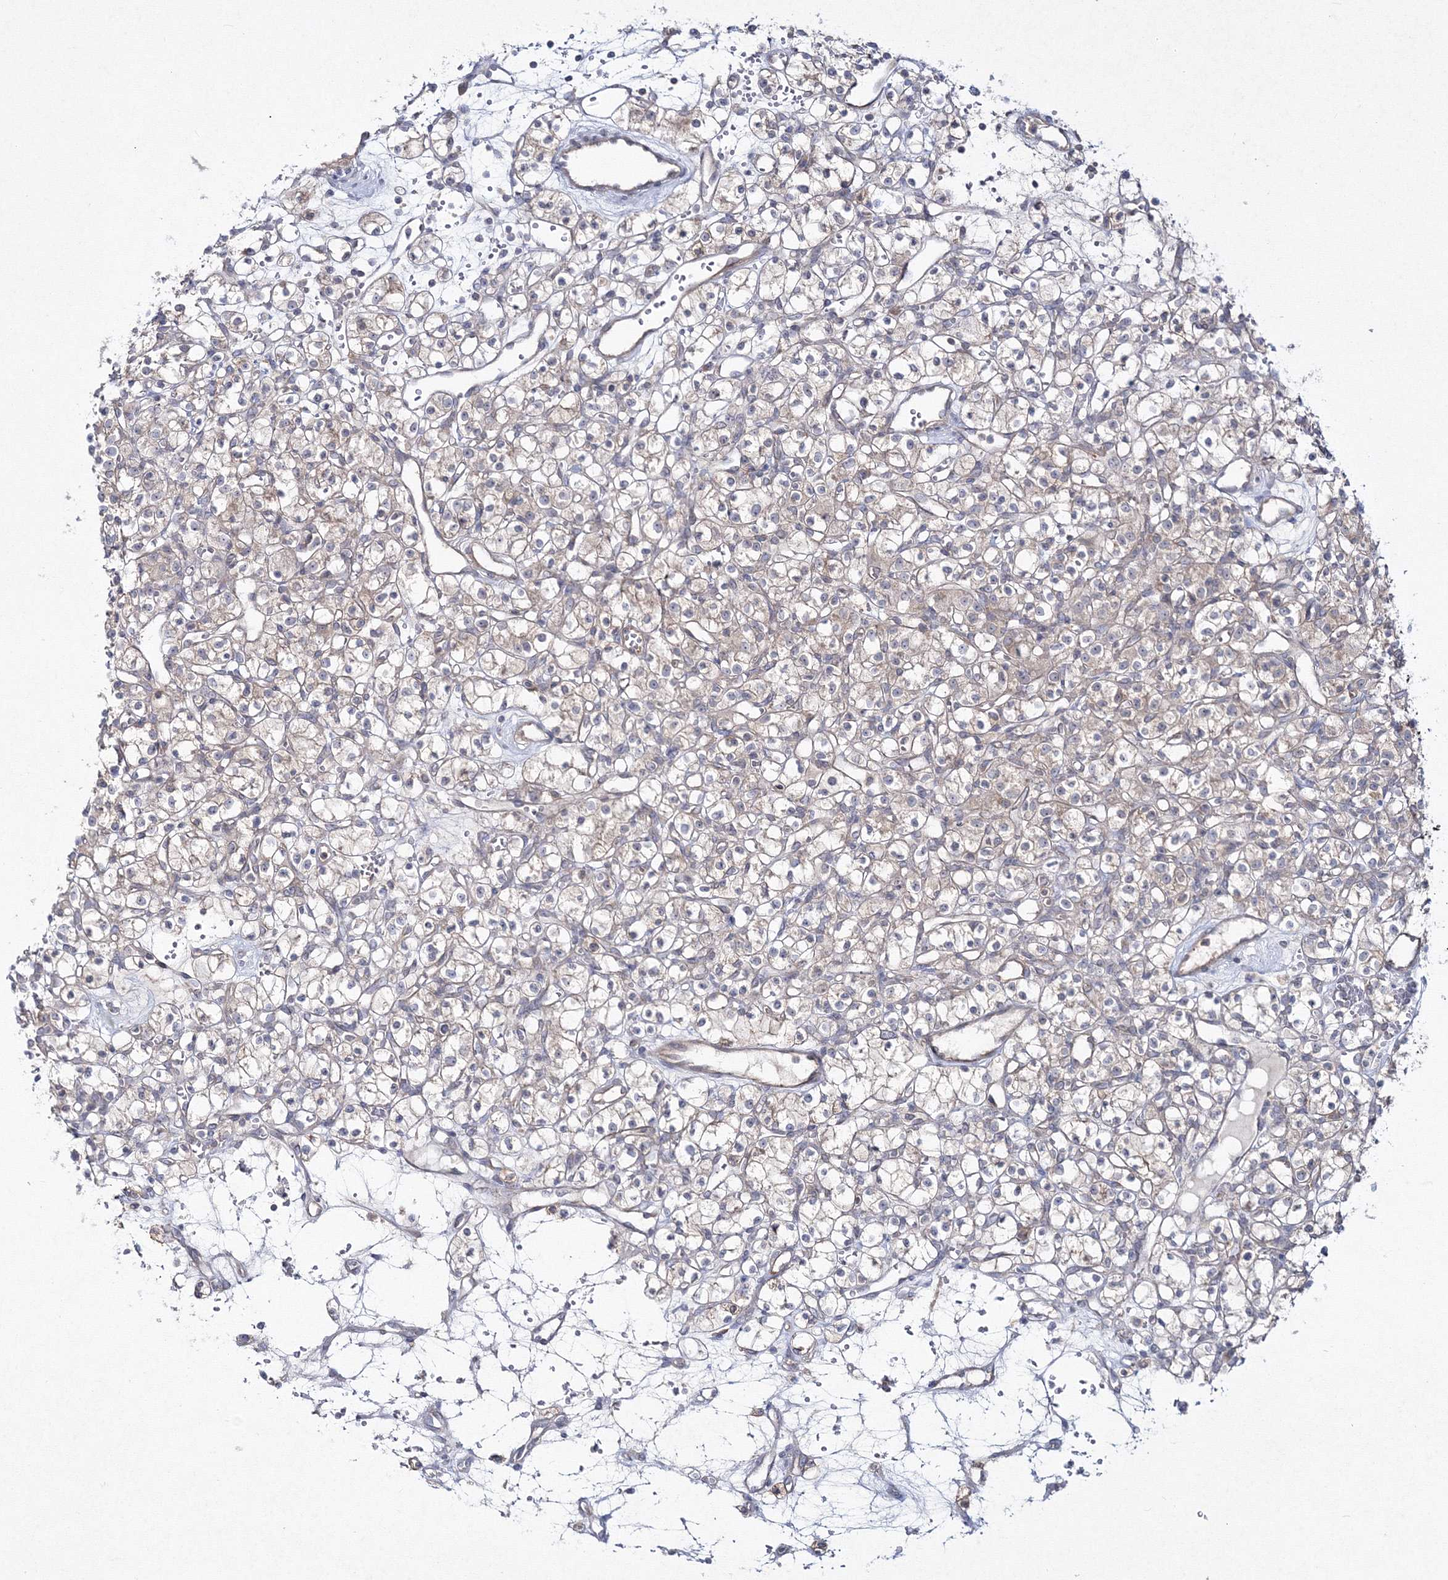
{"staining": {"intensity": "weak", "quantity": "<25%", "location": "cytoplasmic/membranous"}, "tissue": "renal cancer", "cell_type": "Tumor cells", "image_type": "cancer", "snomed": [{"axis": "morphology", "description": "Adenocarcinoma, NOS"}, {"axis": "topography", "description": "Kidney"}], "caption": "Immunohistochemical staining of human renal adenocarcinoma displays no significant positivity in tumor cells.", "gene": "IPMK", "patient": {"sex": "female", "age": 59}}